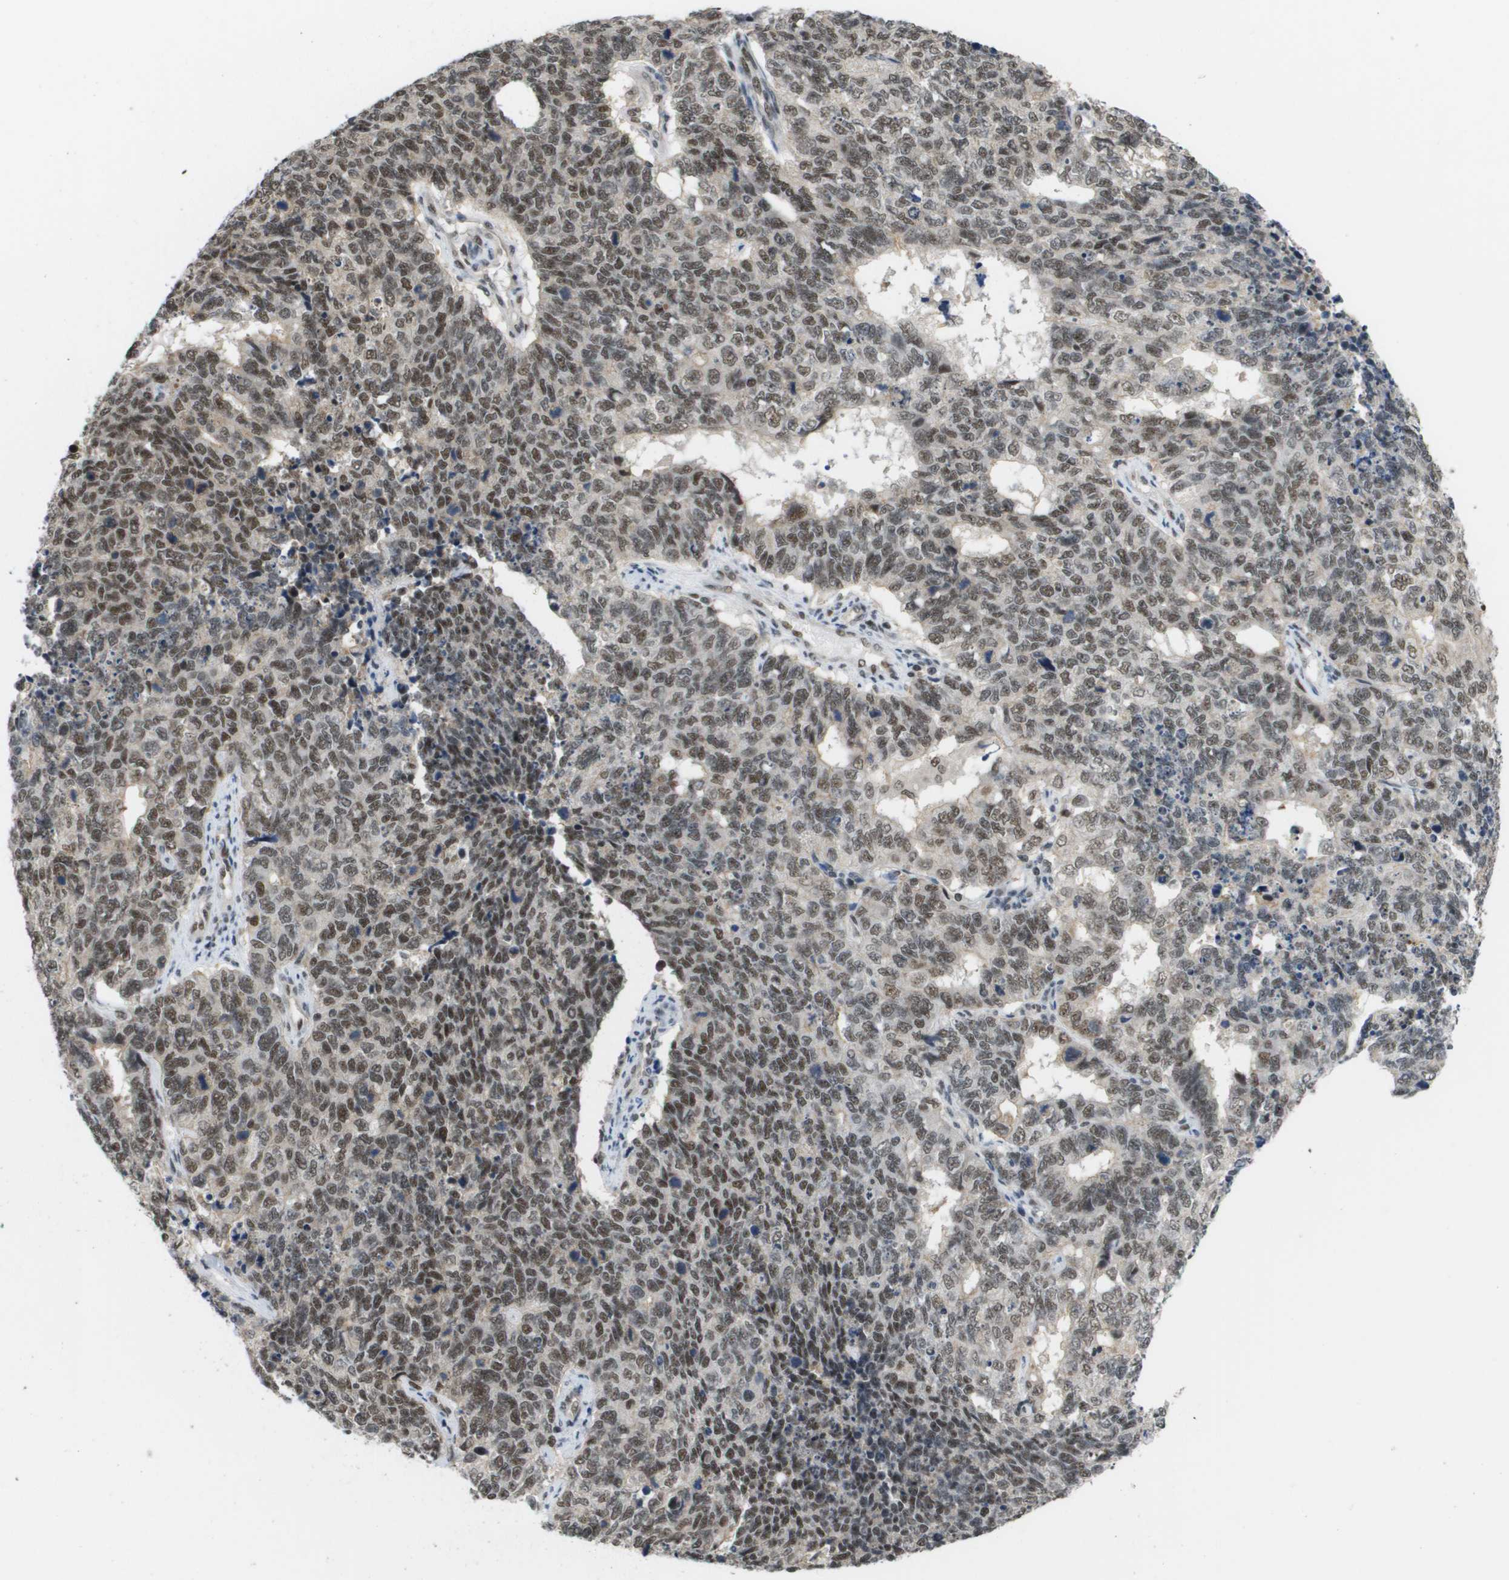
{"staining": {"intensity": "weak", "quantity": ">75%", "location": "nuclear"}, "tissue": "cervical cancer", "cell_type": "Tumor cells", "image_type": "cancer", "snomed": [{"axis": "morphology", "description": "Squamous cell carcinoma, NOS"}, {"axis": "topography", "description": "Cervix"}], "caption": "Protein analysis of cervical squamous cell carcinoma tissue reveals weak nuclear positivity in about >75% of tumor cells.", "gene": "ISY1", "patient": {"sex": "female", "age": 63}}